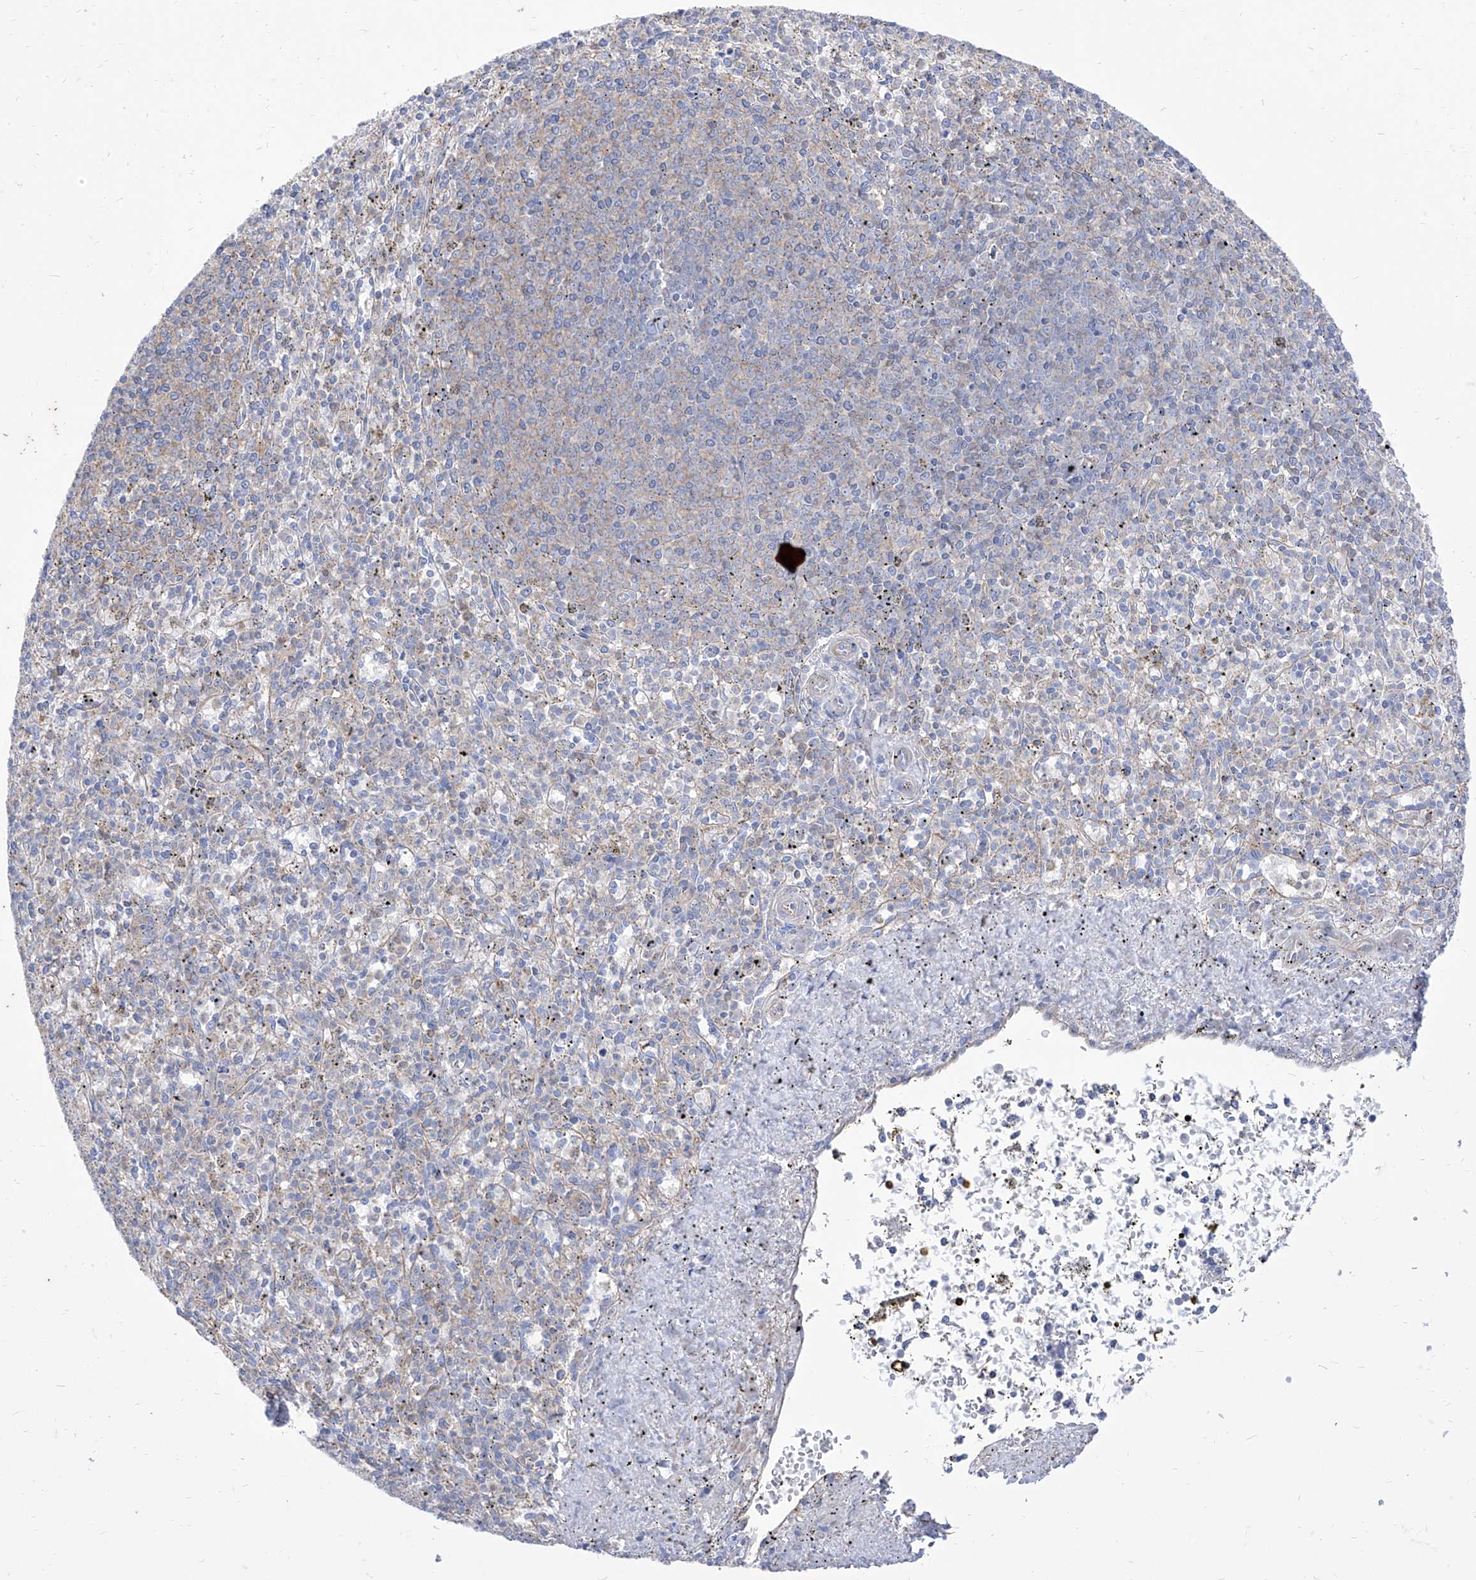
{"staining": {"intensity": "negative", "quantity": "none", "location": "none"}, "tissue": "spleen", "cell_type": "Cells in red pulp", "image_type": "normal", "snomed": [{"axis": "morphology", "description": "Normal tissue, NOS"}, {"axis": "topography", "description": "Spleen"}], "caption": "This photomicrograph is of normal spleen stained with immunohistochemistry to label a protein in brown with the nuclei are counter-stained blue. There is no staining in cells in red pulp.", "gene": "C1orf74", "patient": {"sex": "male", "age": 72}}